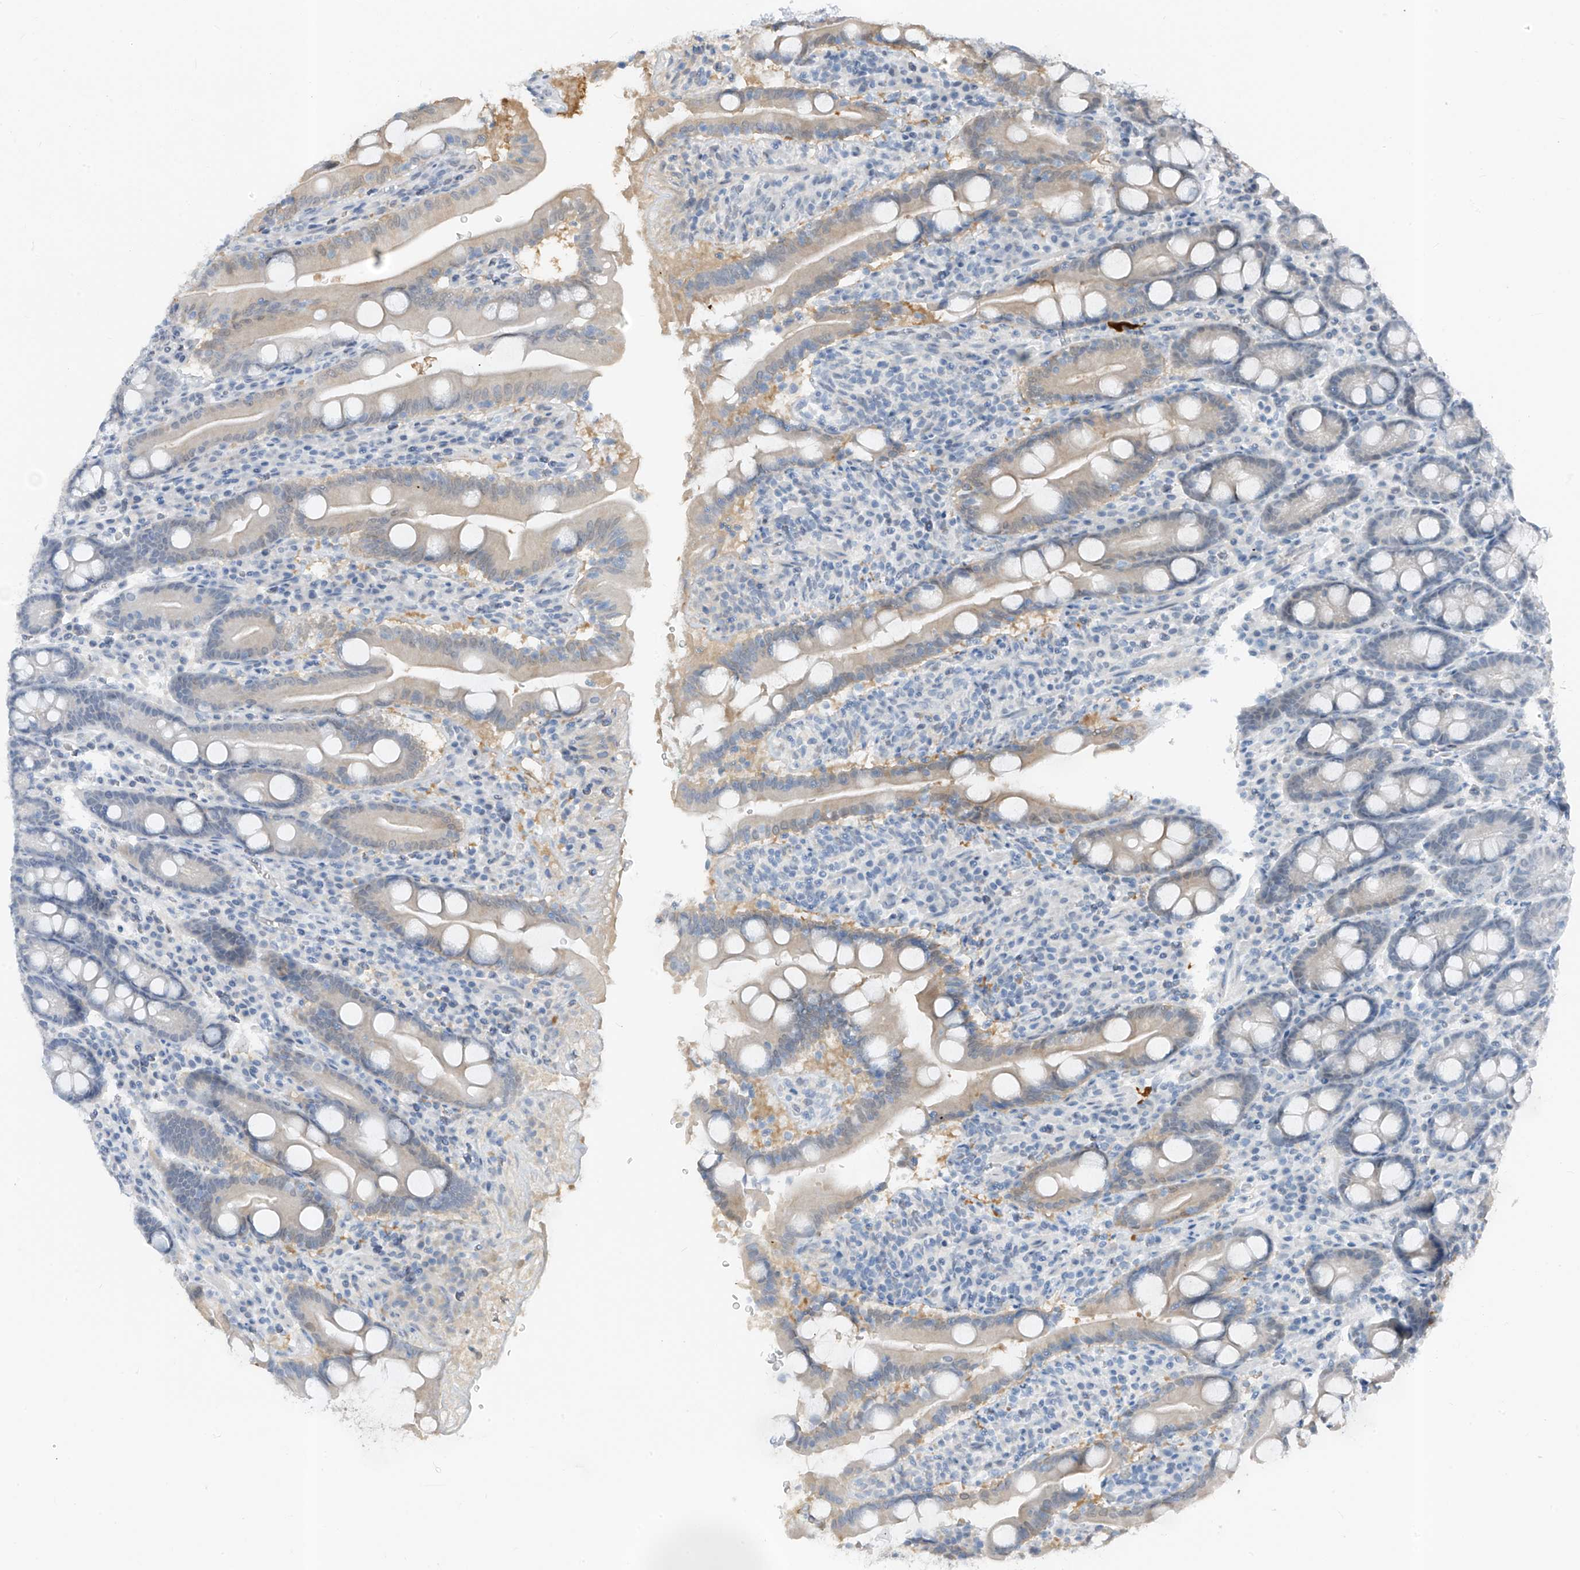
{"staining": {"intensity": "weak", "quantity": "25%-75%", "location": "cytoplasmic/membranous"}, "tissue": "duodenum", "cell_type": "Glandular cells", "image_type": "normal", "snomed": [{"axis": "morphology", "description": "Normal tissue, NOS"}, {"axis": "topography", "description": "Duodenum"}], "caption": "An image of duodenum stained for a protein shows weak cytoplasmic/membranous brown staining in glandular cells.", "gene": "RBP7", "patient": {"sex": "male", "age": 35}}